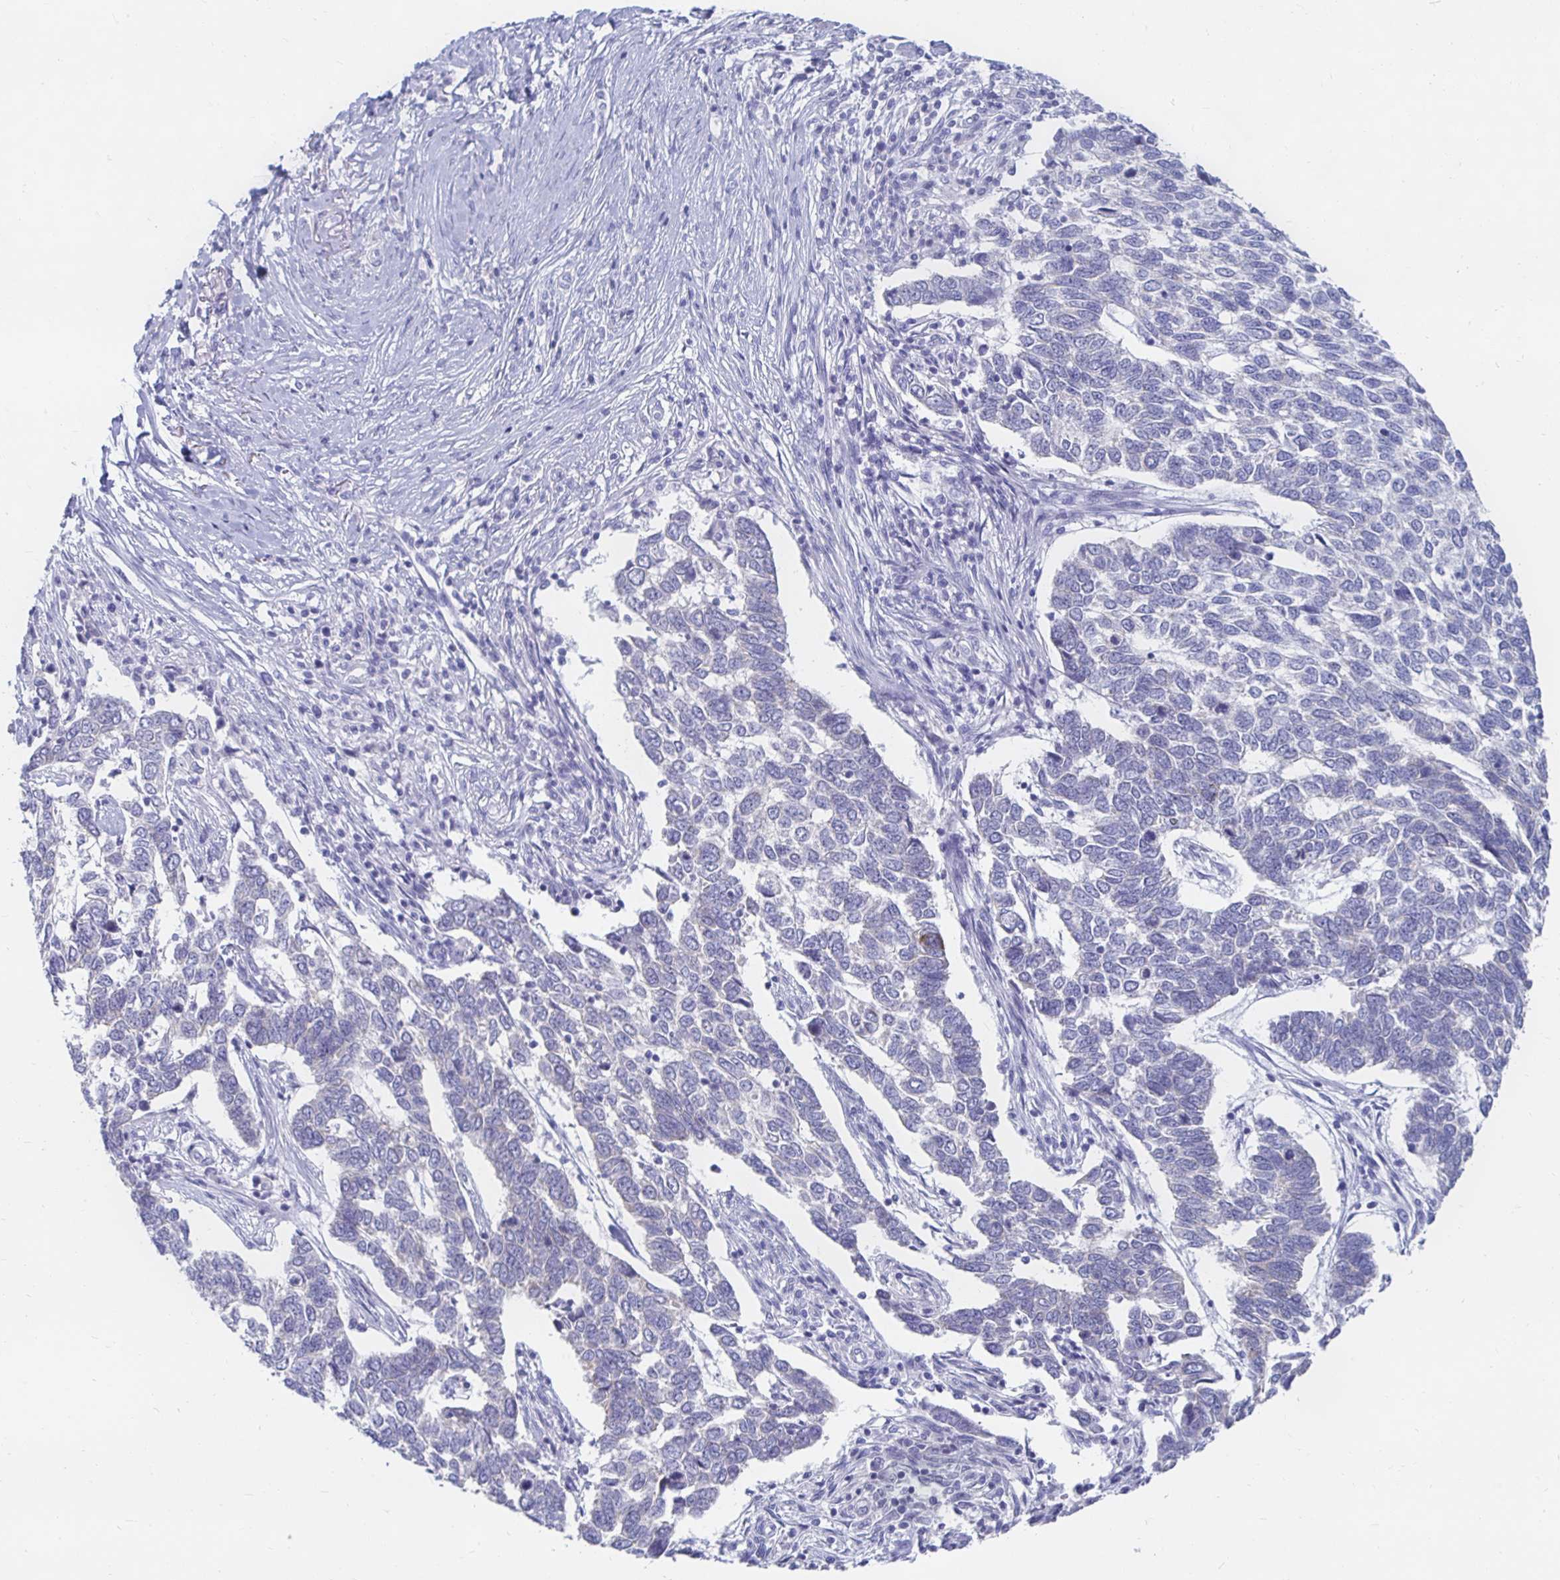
{"staining": {"intensity": "negative", "quantity": "none", "location": "none"}, "tissue": "skin cancer", "cell_type": "Tumor cells", "image_type": "cancer", "snomed": [{"axis": "morphology", "description": "Basal cell carcinoma"}, {"axis": "topography", "description": "Skin"}], "caption": "The image displays no staining of tumor cells in skin basal cell carcinoma.", "gene": "PEG10", "patient": {"sex": "female", "age": 65}}